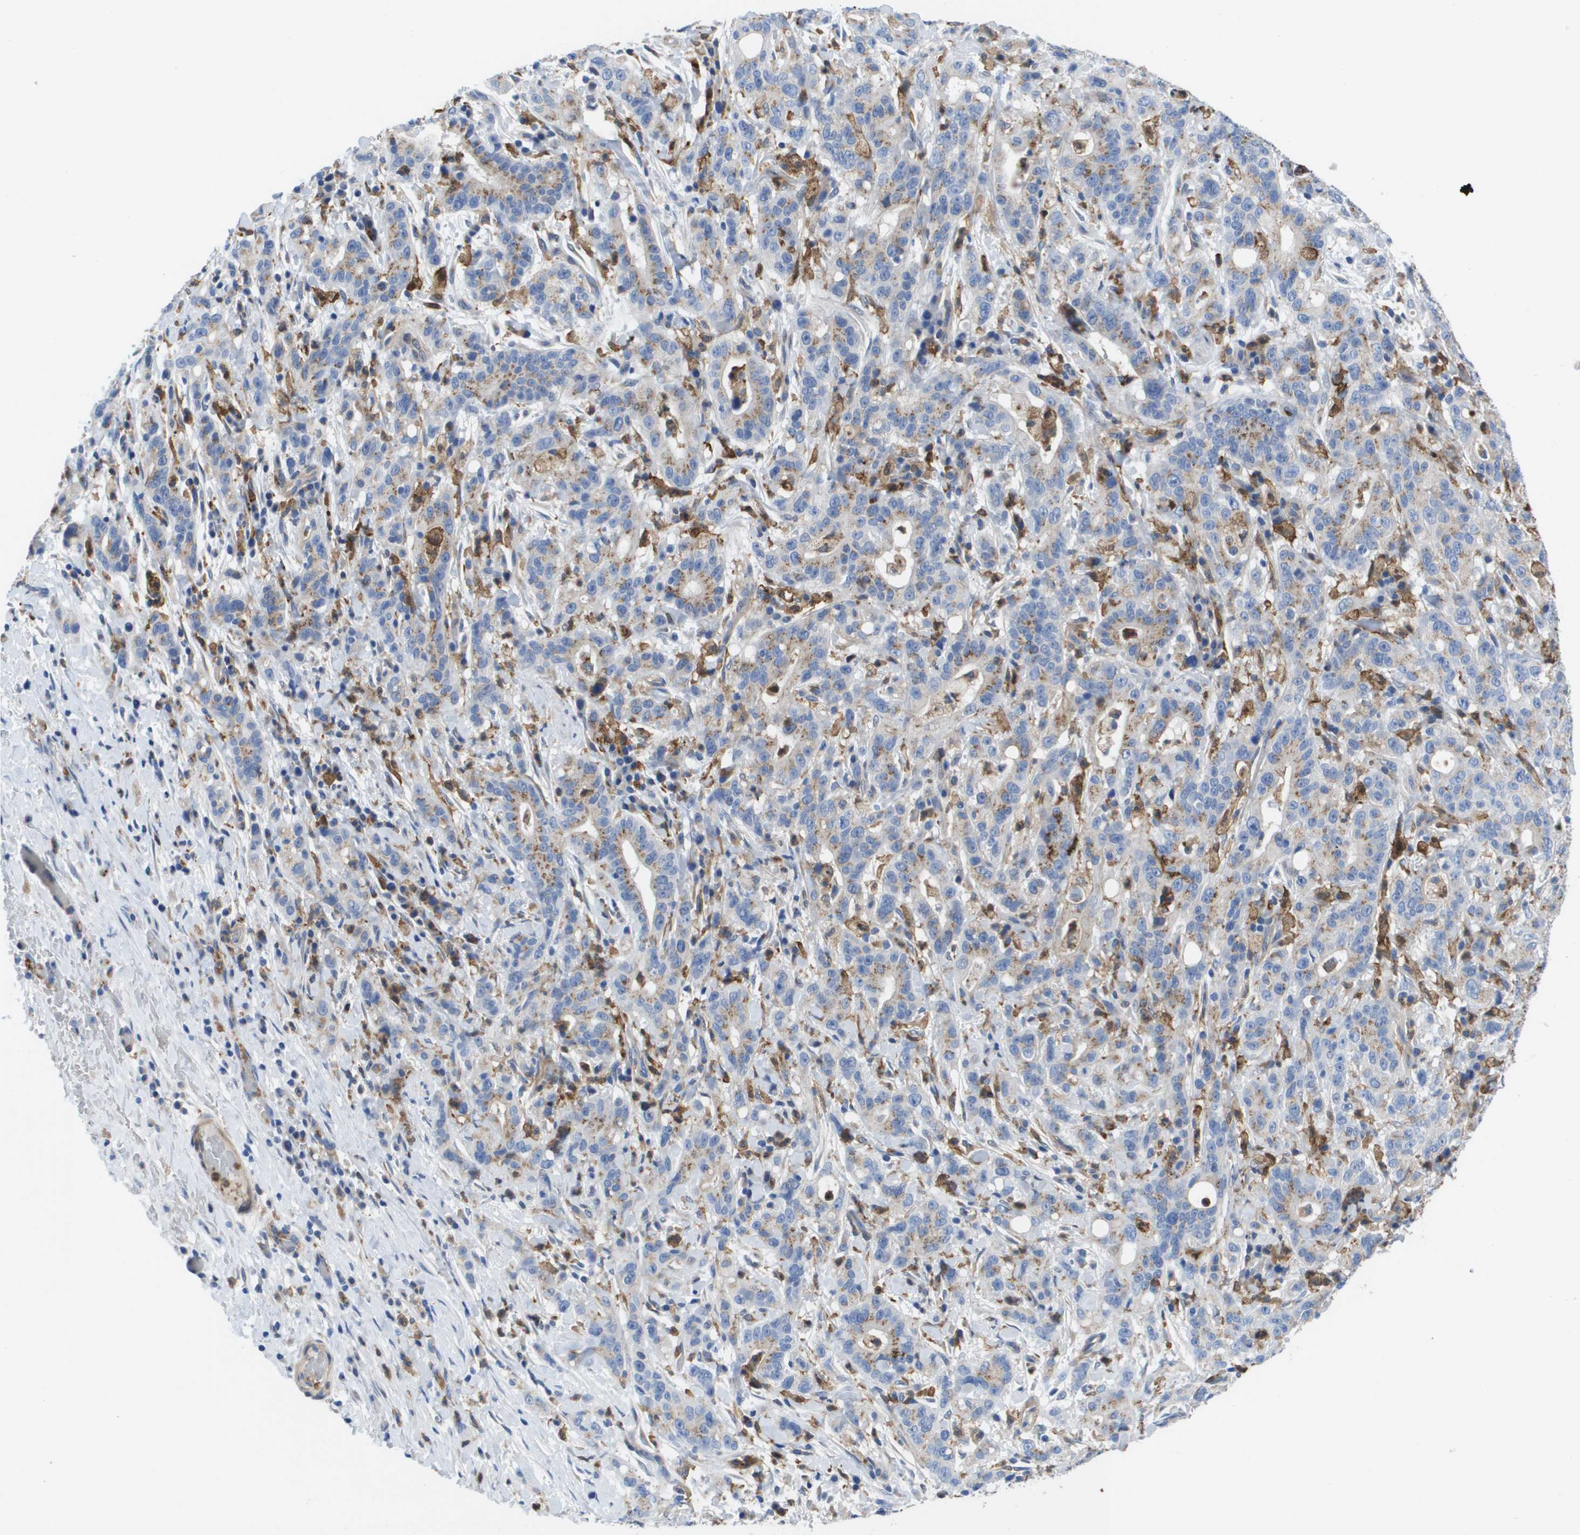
{"staining": {"intensity": "moderate", "quantity": "<25%", "location": "cytoplasmic/membranous"}, "tissue": "liver cancer", "cell_type": "Tumor cells", "image_type": "cancer", "snomed": [{"axis": "morphology", "description": "Cholangiocarcinoma"}, {"axis": "topography", "description": "Liver"}], "caption": "Immunohistochemical staining of human liver cancer (cholangiocarcinoma) demonstrates low levels of moderate cytoplasmic/membranous protein positivity in about <25% of tumor cells.", "gene": "SLC37A2", "patient": {"sex": "female", "age": 38}}